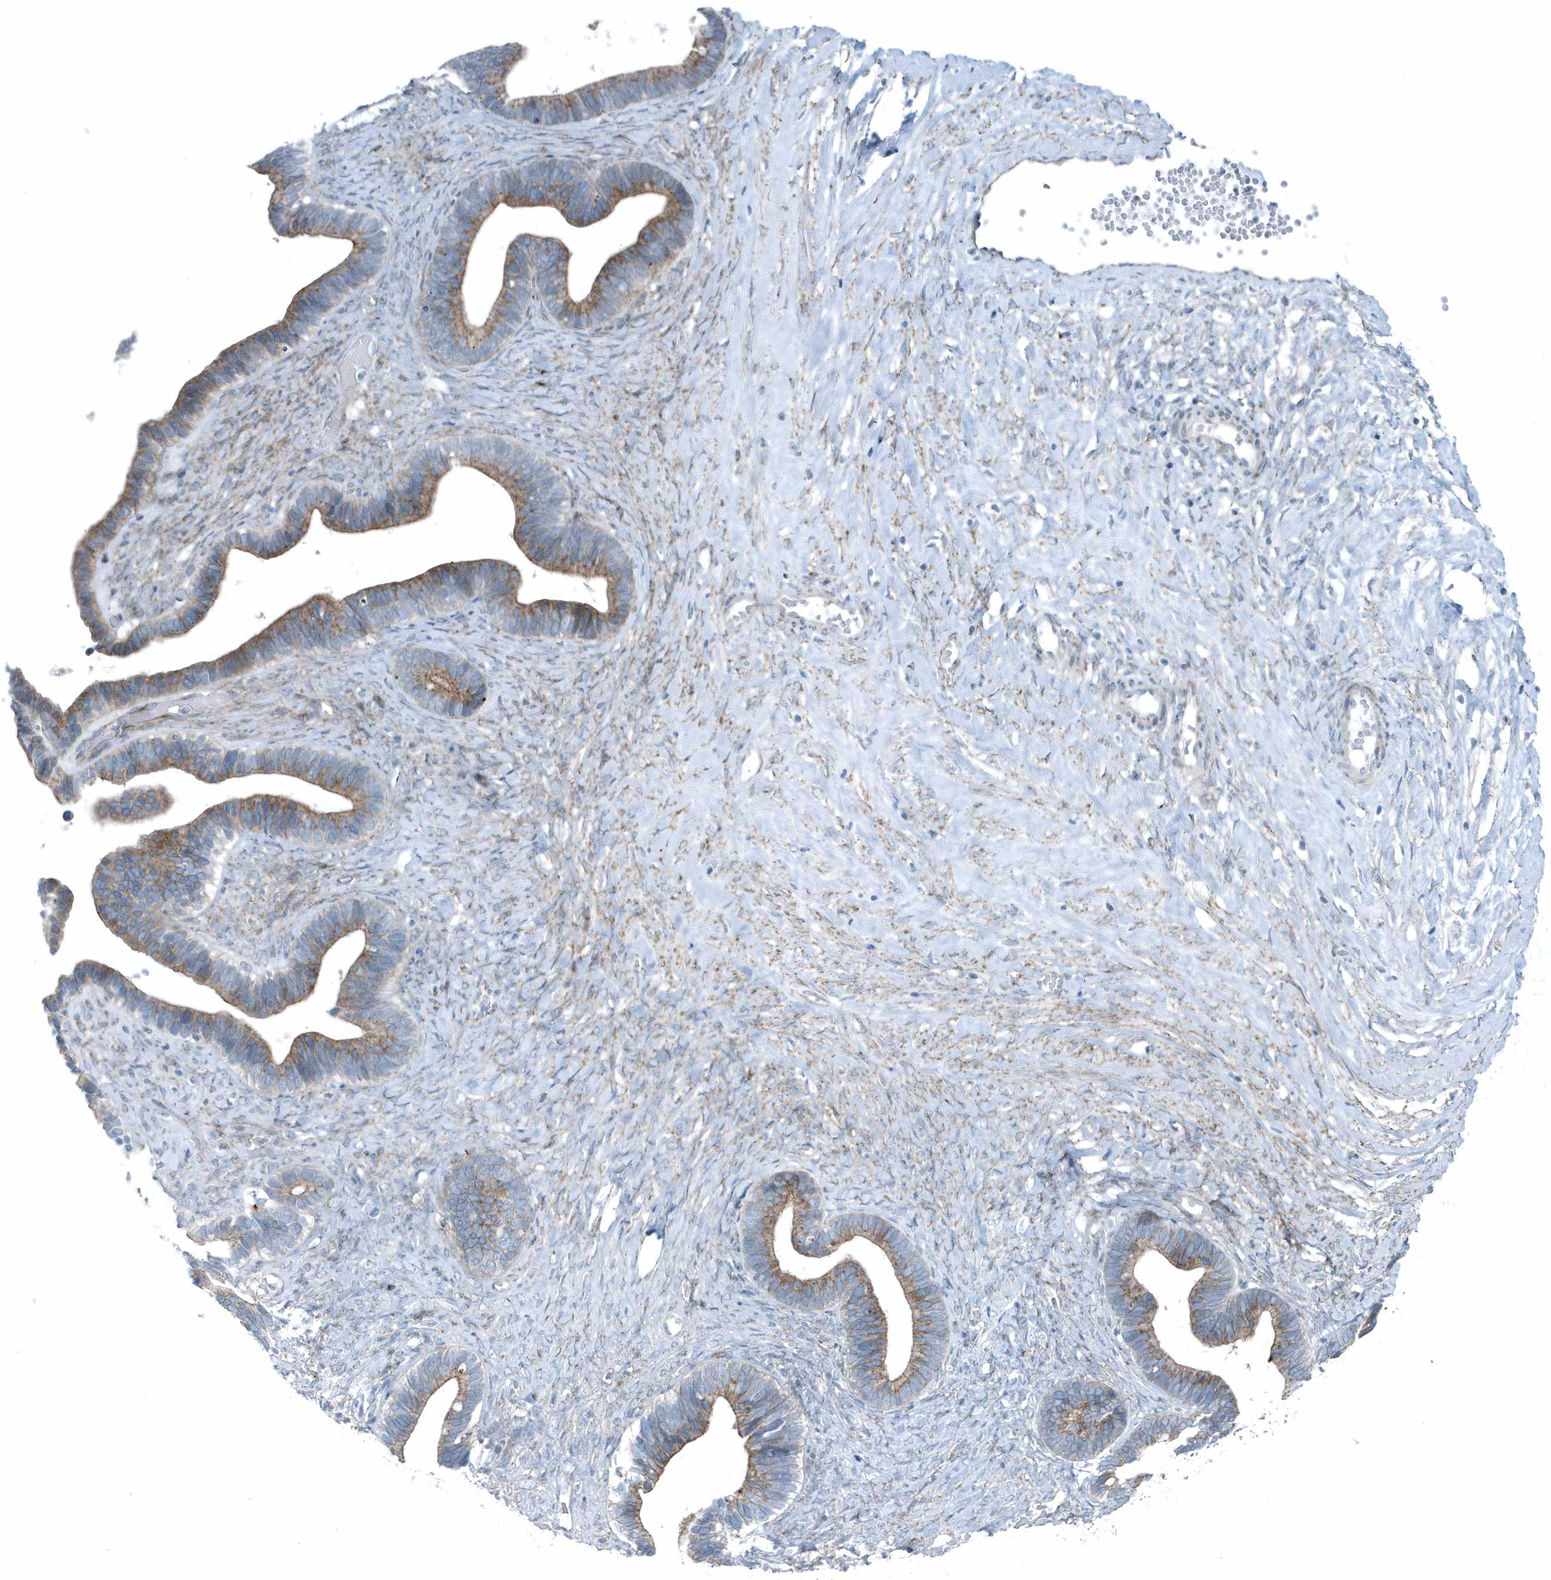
{"staining": {"intensity": "moderate", "quantity": ">75%", "location": "cytoplasmic/membranous"}, "tissue": "ovarian cancer", "cell_type": "Tumor cells", "image_type": "cancer", "snomed": [{"axis": "morphology", "description": "Cystadenocarcinoma, serous, NOS"}, {"axis": "topography", "description": "Ovary"}], "caption": "Immunohistochemical staining of human ovarian cancer shows moderate cytoplasmic/membranous protein expression in about >75% of tumor cells.", "gene": "GCC2", "patient": {"sex": "female", "age": 56}}